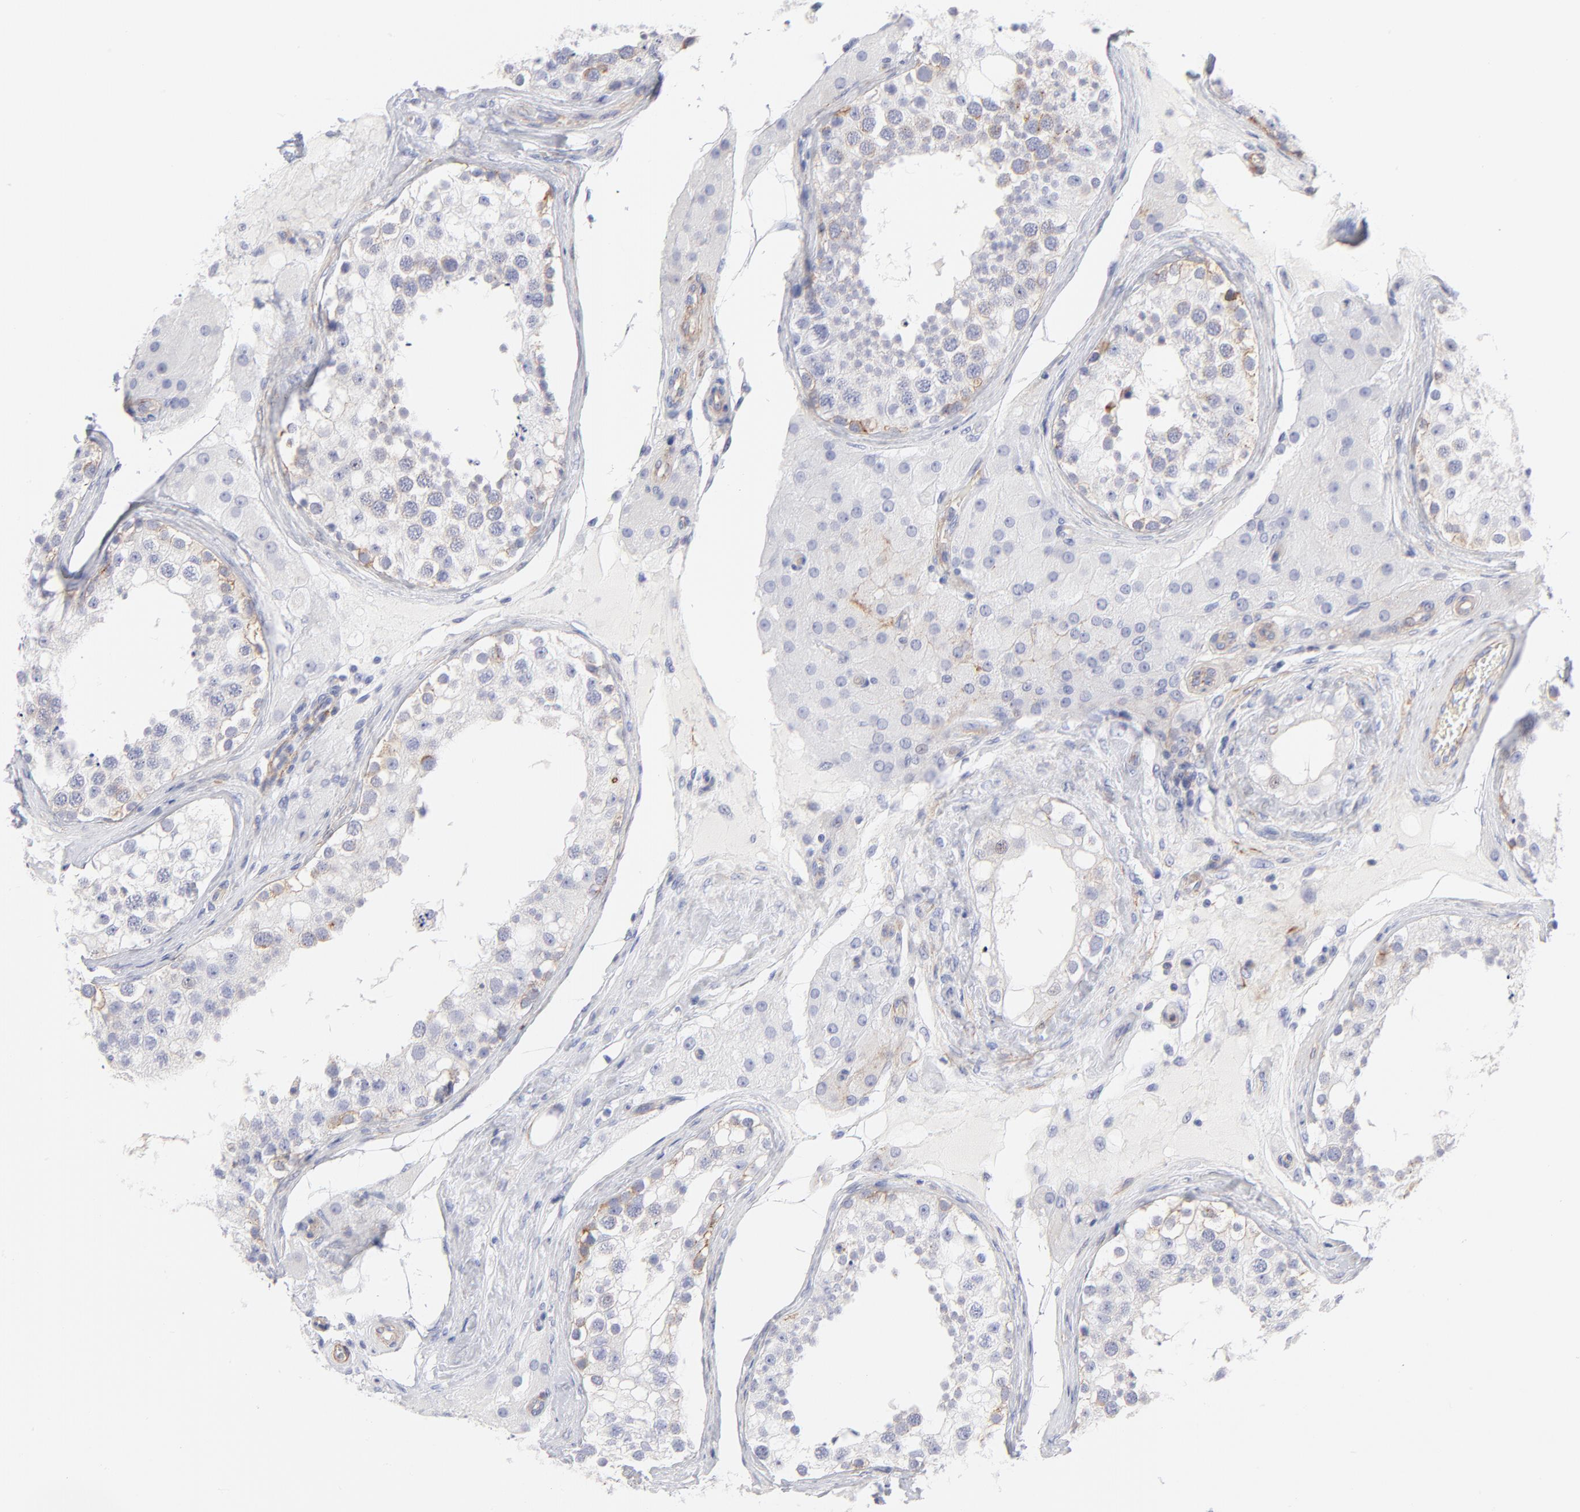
{"staining": {"intensity": "moderate", "quantity": "<25%", "location": "cytoplasmic/membranous"}, "tissue": "testis", "cell_type": "Cells in seminiferous ducts", "image_type": "normal", "snomed": [{"axis": "morphology", "description": "Normal tissue, NOS"}, {"axis": "topography", "description": "Testis"}], "caption": "Immunohistochemistry (DAB) staining of normal human testis displays moderate cytoplasmic/membranous protein staining in approximately <25% of cells in seminiferous ducts. The staining is performed using DAB (3,3'-diaminobenzidine) brown chromogen to label protein expression. The nuclei are counter-stained blue using hematoxylin.", "gene": "ACTA2", "patient": {"sex": "male", "age": 68}}